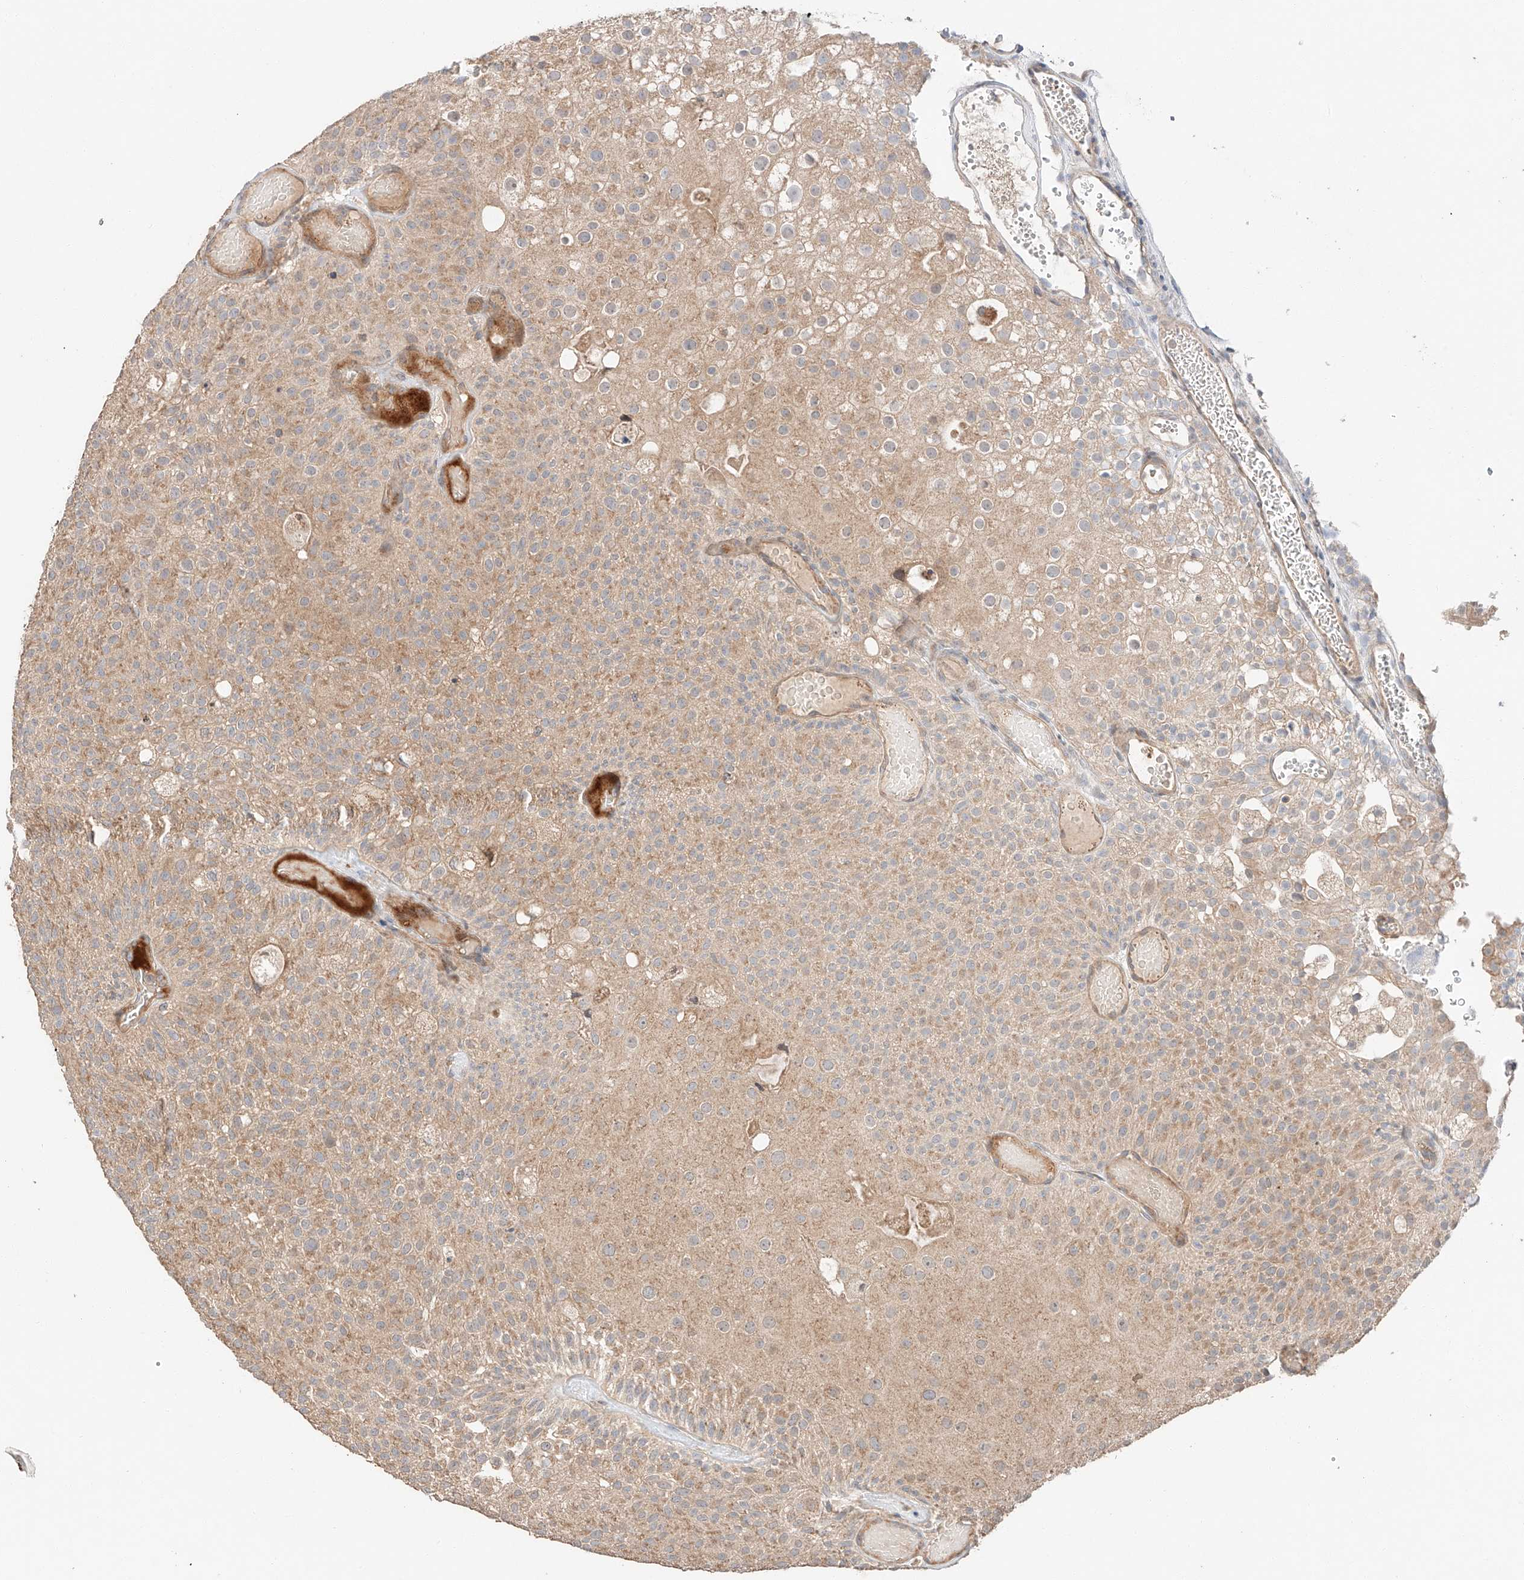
{"staining": {"intensity": "weak", "quantity": ">75%", "location": "cytoplasmic/membranous"}, "tissue": "urothelial cancer", "cell_type": "Tumor cells", "image_type": "cancer", "snomed": [{"axis": "morphology", "description": "Urothelial carcinoma, Low grade"}, {"axis": "topography", "description": "Urinary bladder"}], "caption": "Urothelial carcinoma (low-grade) tissue exhibits weak cytoplasmic/membranous staining in approximately >75% of tumor cells", "gene": "XPNPEP1", "patient": {"sex": "male", "age": 78}}